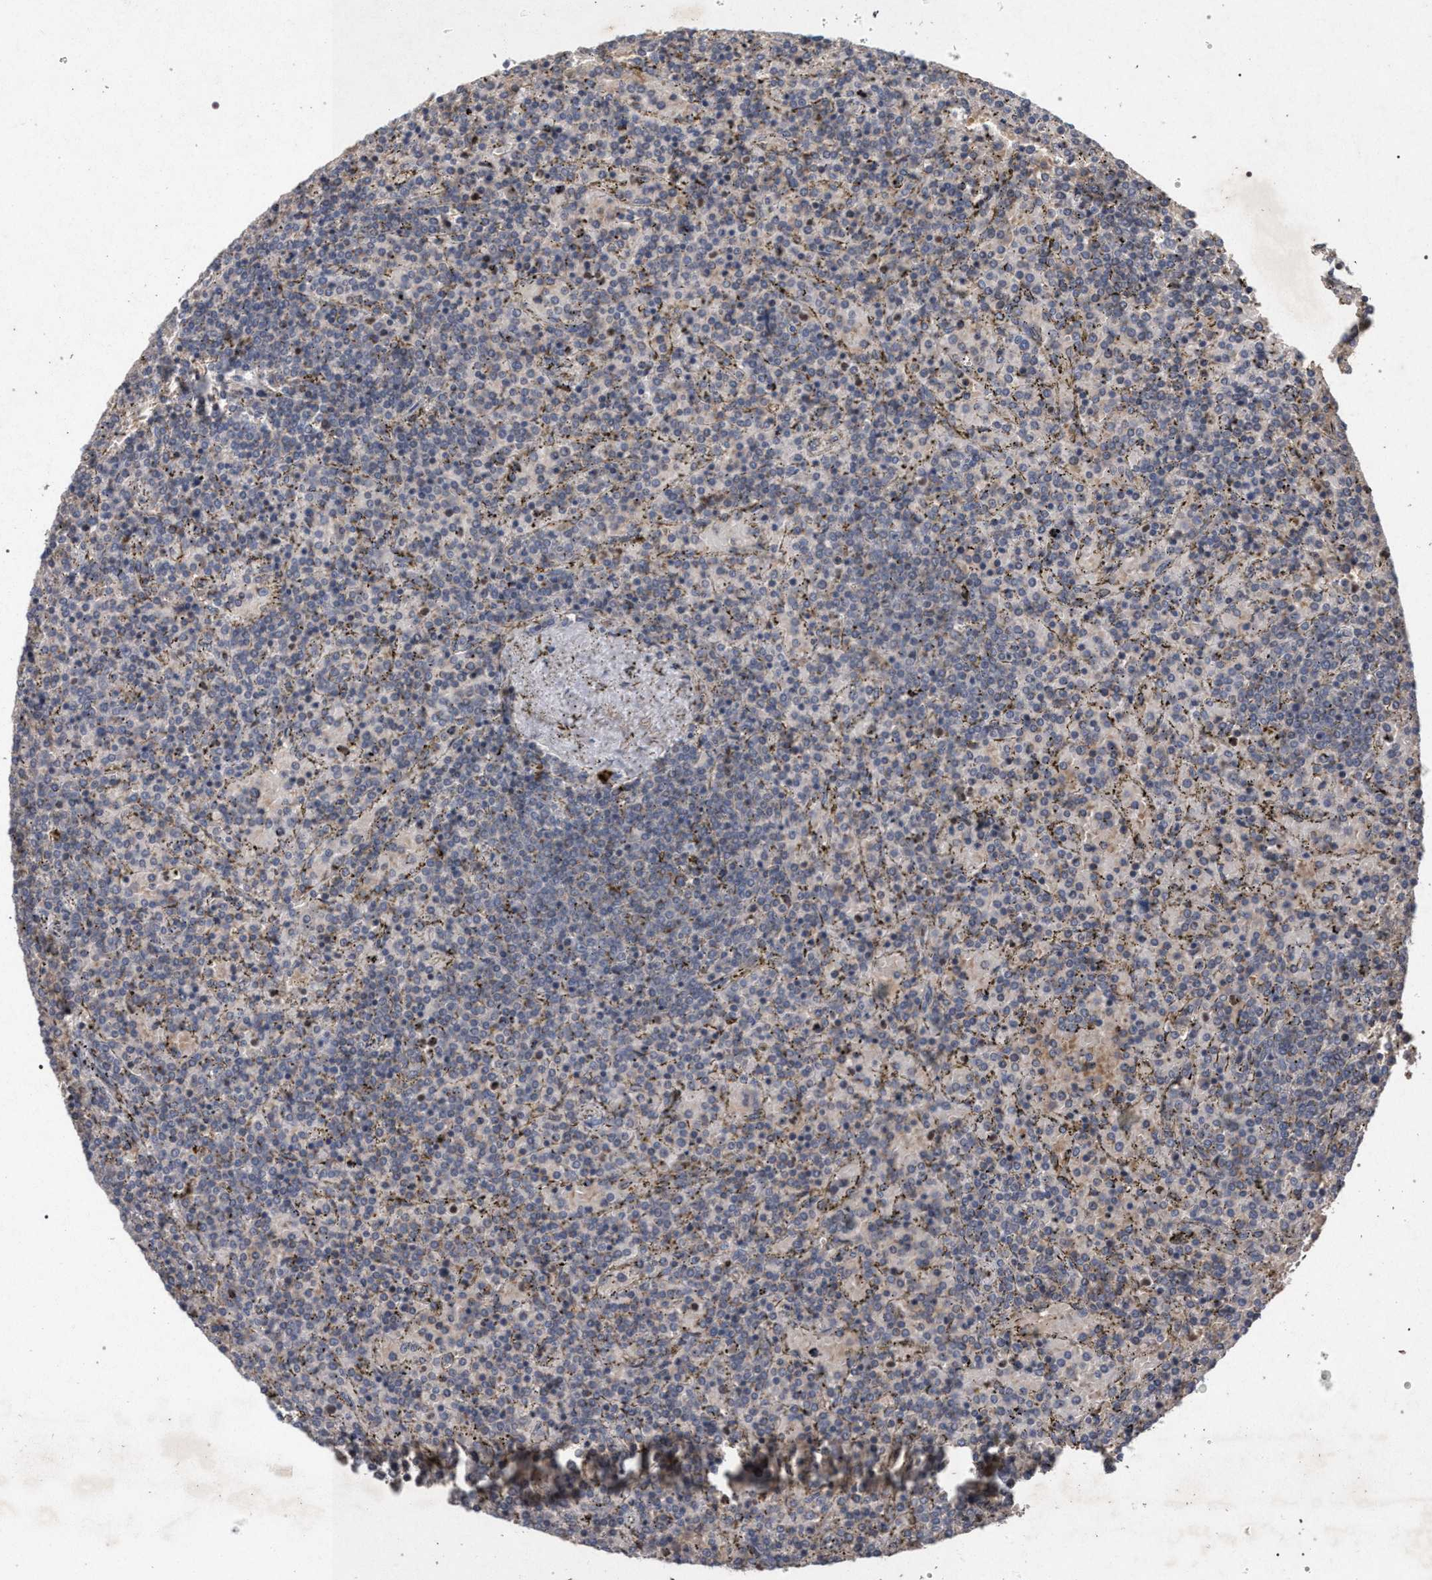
{"staining": {"intensity": "negative", "quantity": "none", "location": "none"}, "tissue": "lymphoma", "cell_type": "Tumor cells", "image_type": "cancer", "snomed": [{"axis": "morphology", "description": "Malignant lymphoma, non-Hodgkin's type, Low grade"}, {"axis": "topography", "description": "Spleen"}], "caption": "This is an immunohistochemistry histopathology image of lymphoma. There is no expression in tumor cells.", "gene": "PKD2L1", "patient": {"sex": "female", "age": 77}}